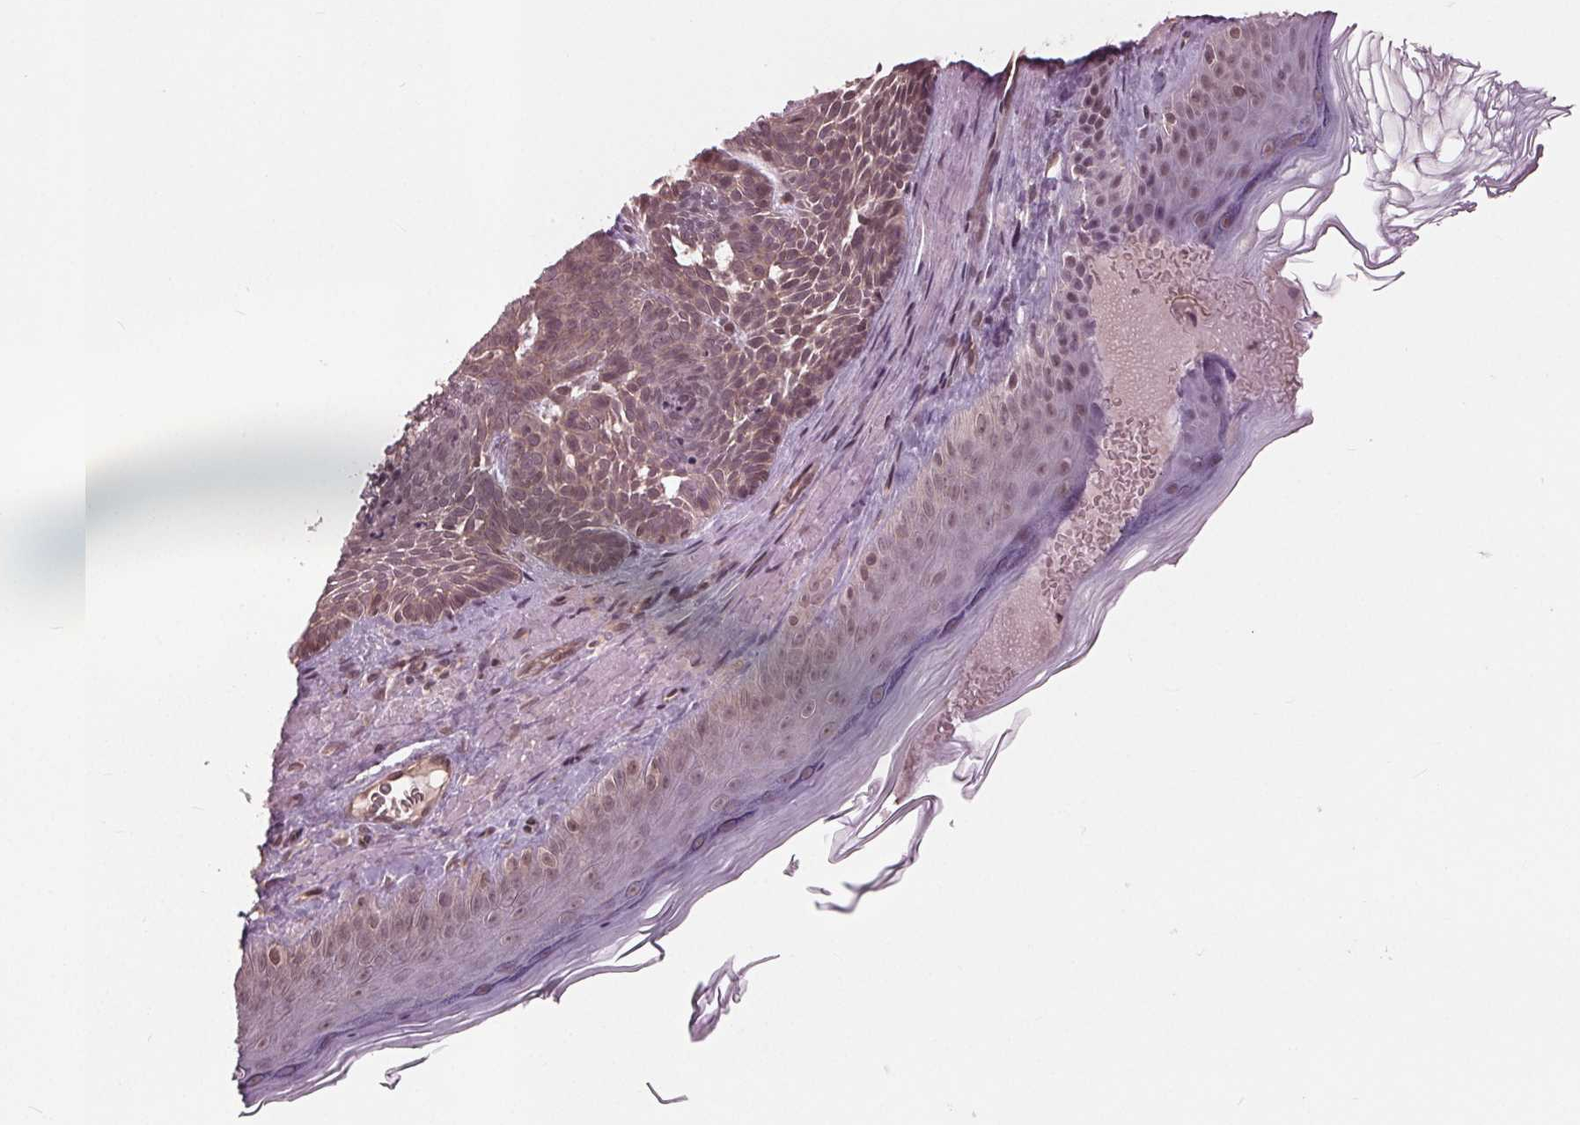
{"staining": {"intensity": "weak", "quantity": "<25%", "location": "nuclear"}, "tissue": "skin cancer", "cell_type": "Tumor cells", "image_type": "cancer", "snomed": [{"axis": "morphology", "description": "Basal cell carcinoma"}, {"axis": "topography", "description": "Skin"}], "caption": "This photomicrograph is of skin cancer (basal cell carcinoma) stained with immunohistochemistry to label a protein in brown with the nuclei are counter-stained blue. There is no positivity in tumor cells.", "gene": "BTBD1", "patient": {"sex": "male", "age": 81}}